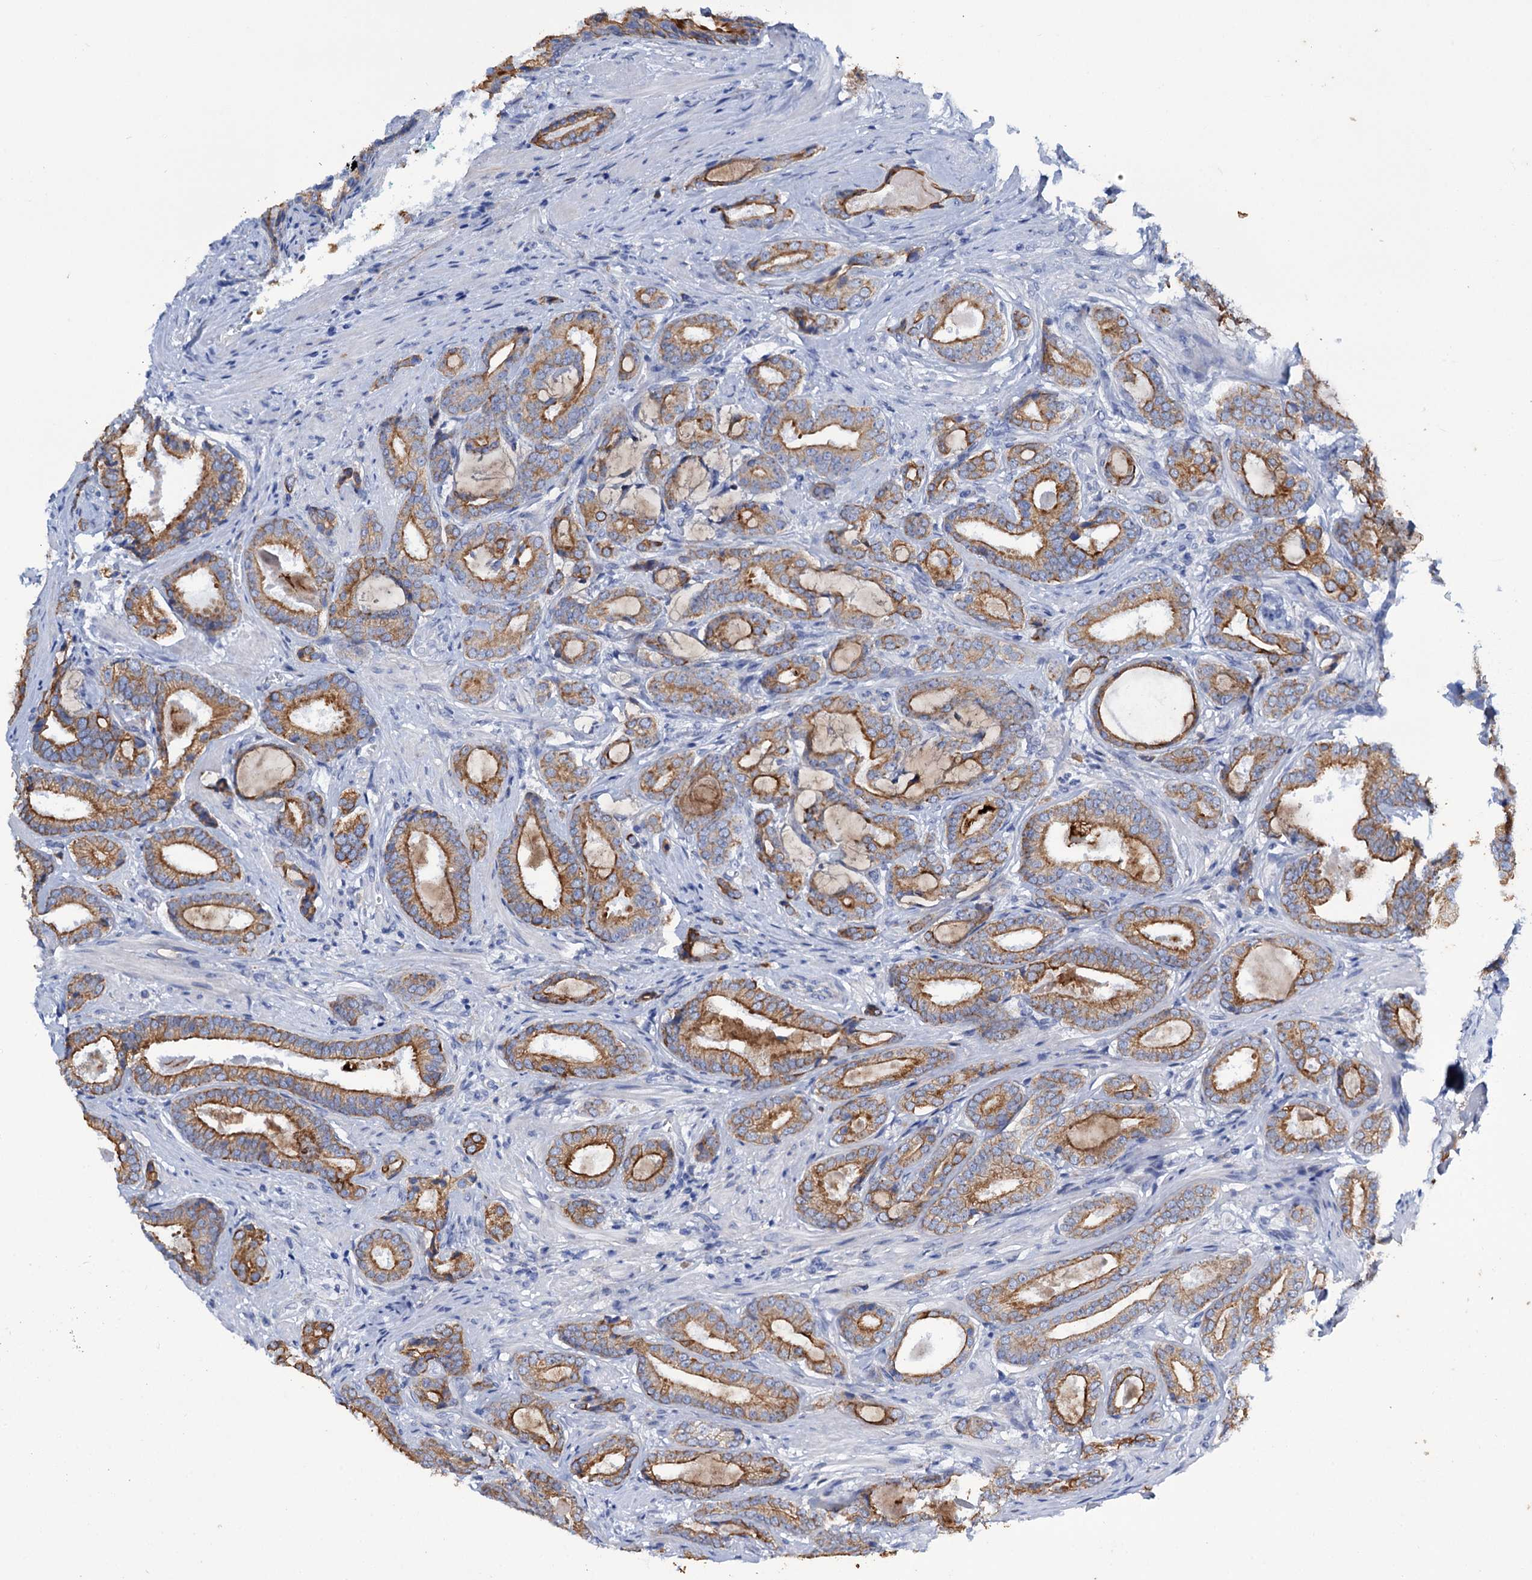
{"staining": {"intensity": "moderate", "quantity": ">75%", "location": "cytoplasmic/membranous"}, "tissue": "prostate cancer", "cell_type": "Tumor cells", "image_type": "cancer", "snomed": [{"axis": "morphology", "description": "Adenocarcinoma, High grade"}, {"axis": "topography", "description": "Prostate"}], "caption": "High-power microscopy captured an immunohistochemistry (IHC) histopathology image of prostate cancer, revealing moderate cytoplasmic/membranous expression in approximately >75% of tumor cells.", "gene": "FAAP20", "patient": {"sex": "male", "age": 60}}